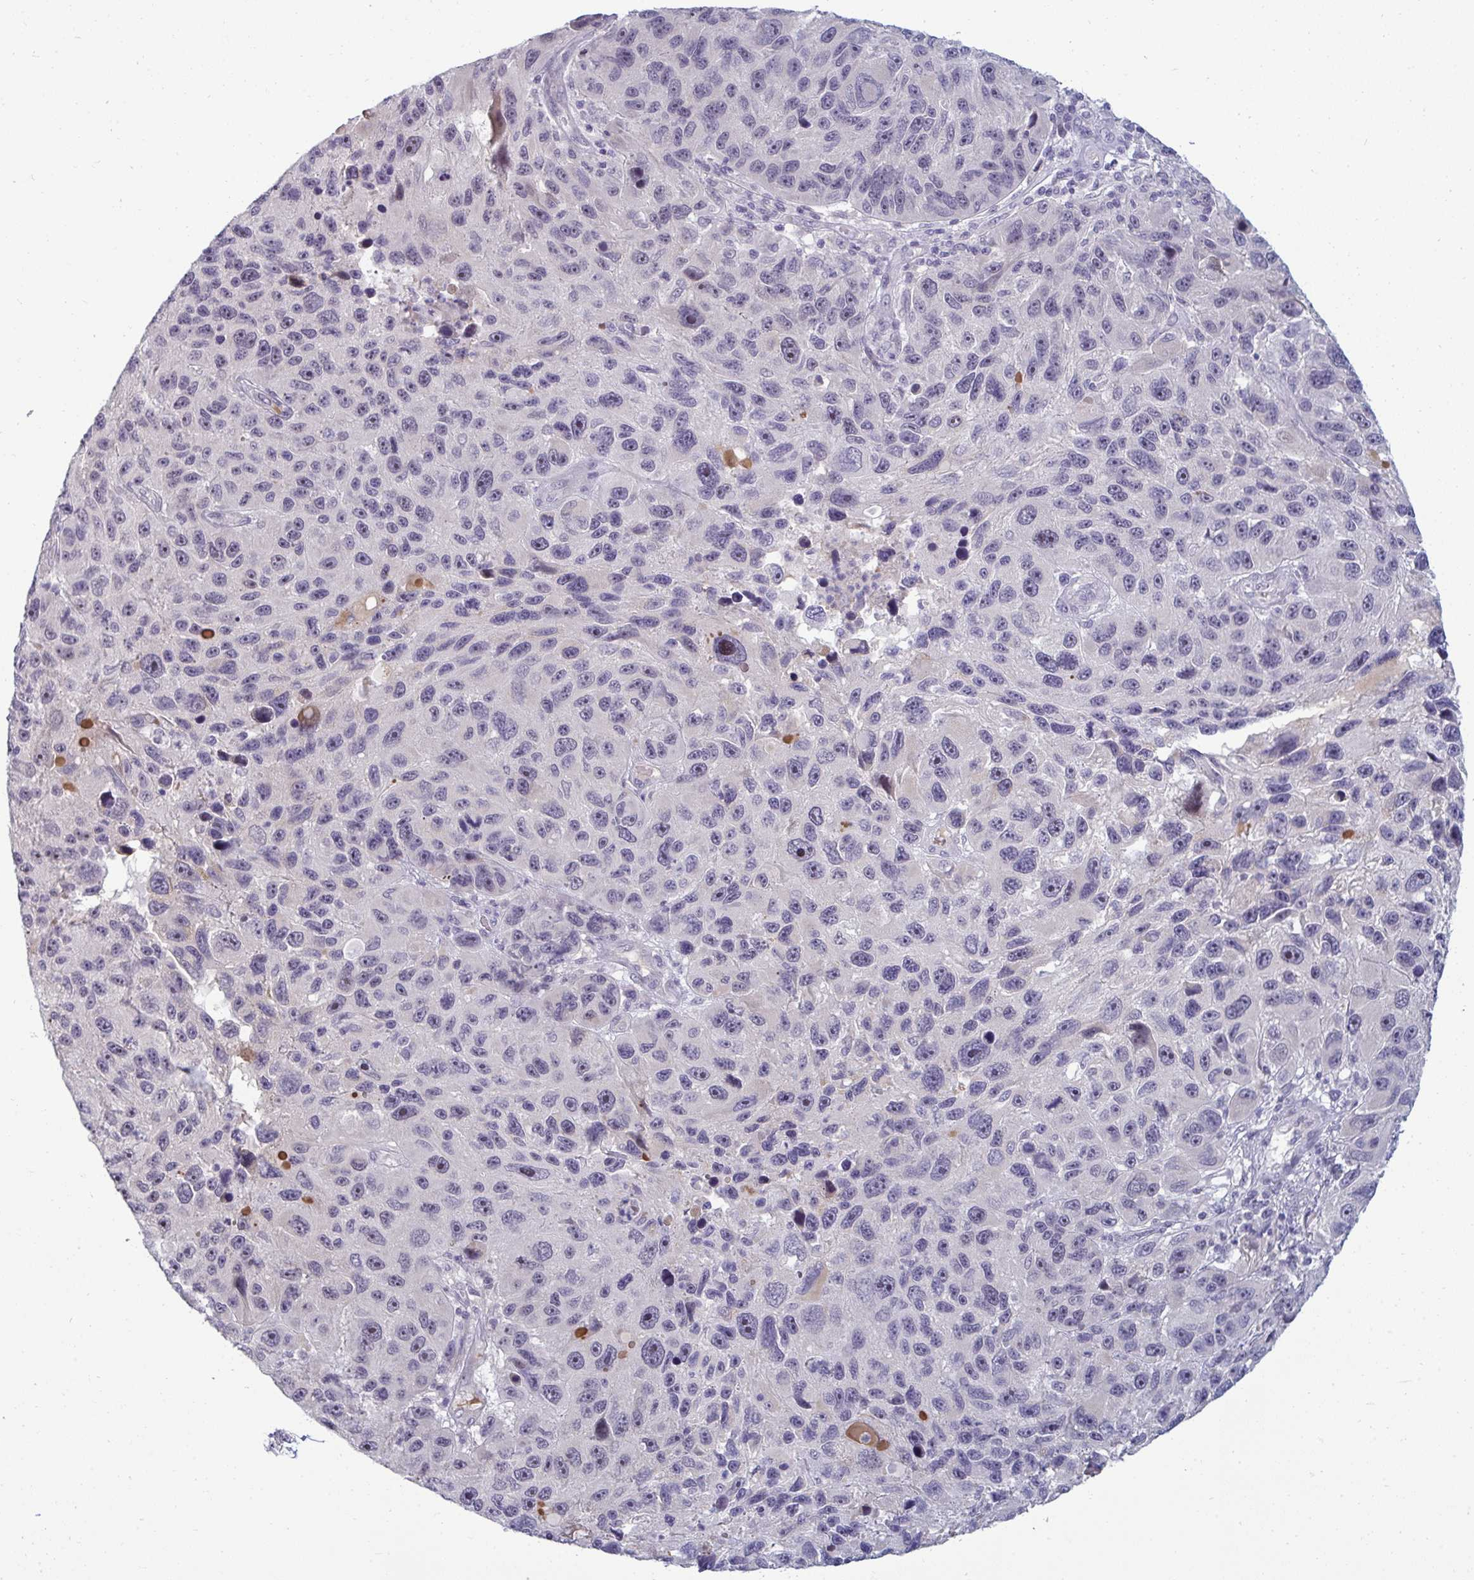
{"staining": {"intensity": "negative", "quantity": "none", "location": "none"}, "tissue": "melanoma", "cell_type": "Tumor cells", "image_type": "cancer", "snomed": [{"axis": "morphology", "description": "Malignant melanoma, NOS"}, {"axis": "topography", "description": "Skin"}], "caption": "DAB immunohistochemical staining of malignant melanoma displays no significant expression in tumor cells. (Brightfield microscopy of DAB immunohistochemistry at high magnification).", "gene": "RNASEH1", "patient": {"sex": "male", "age": 53}}